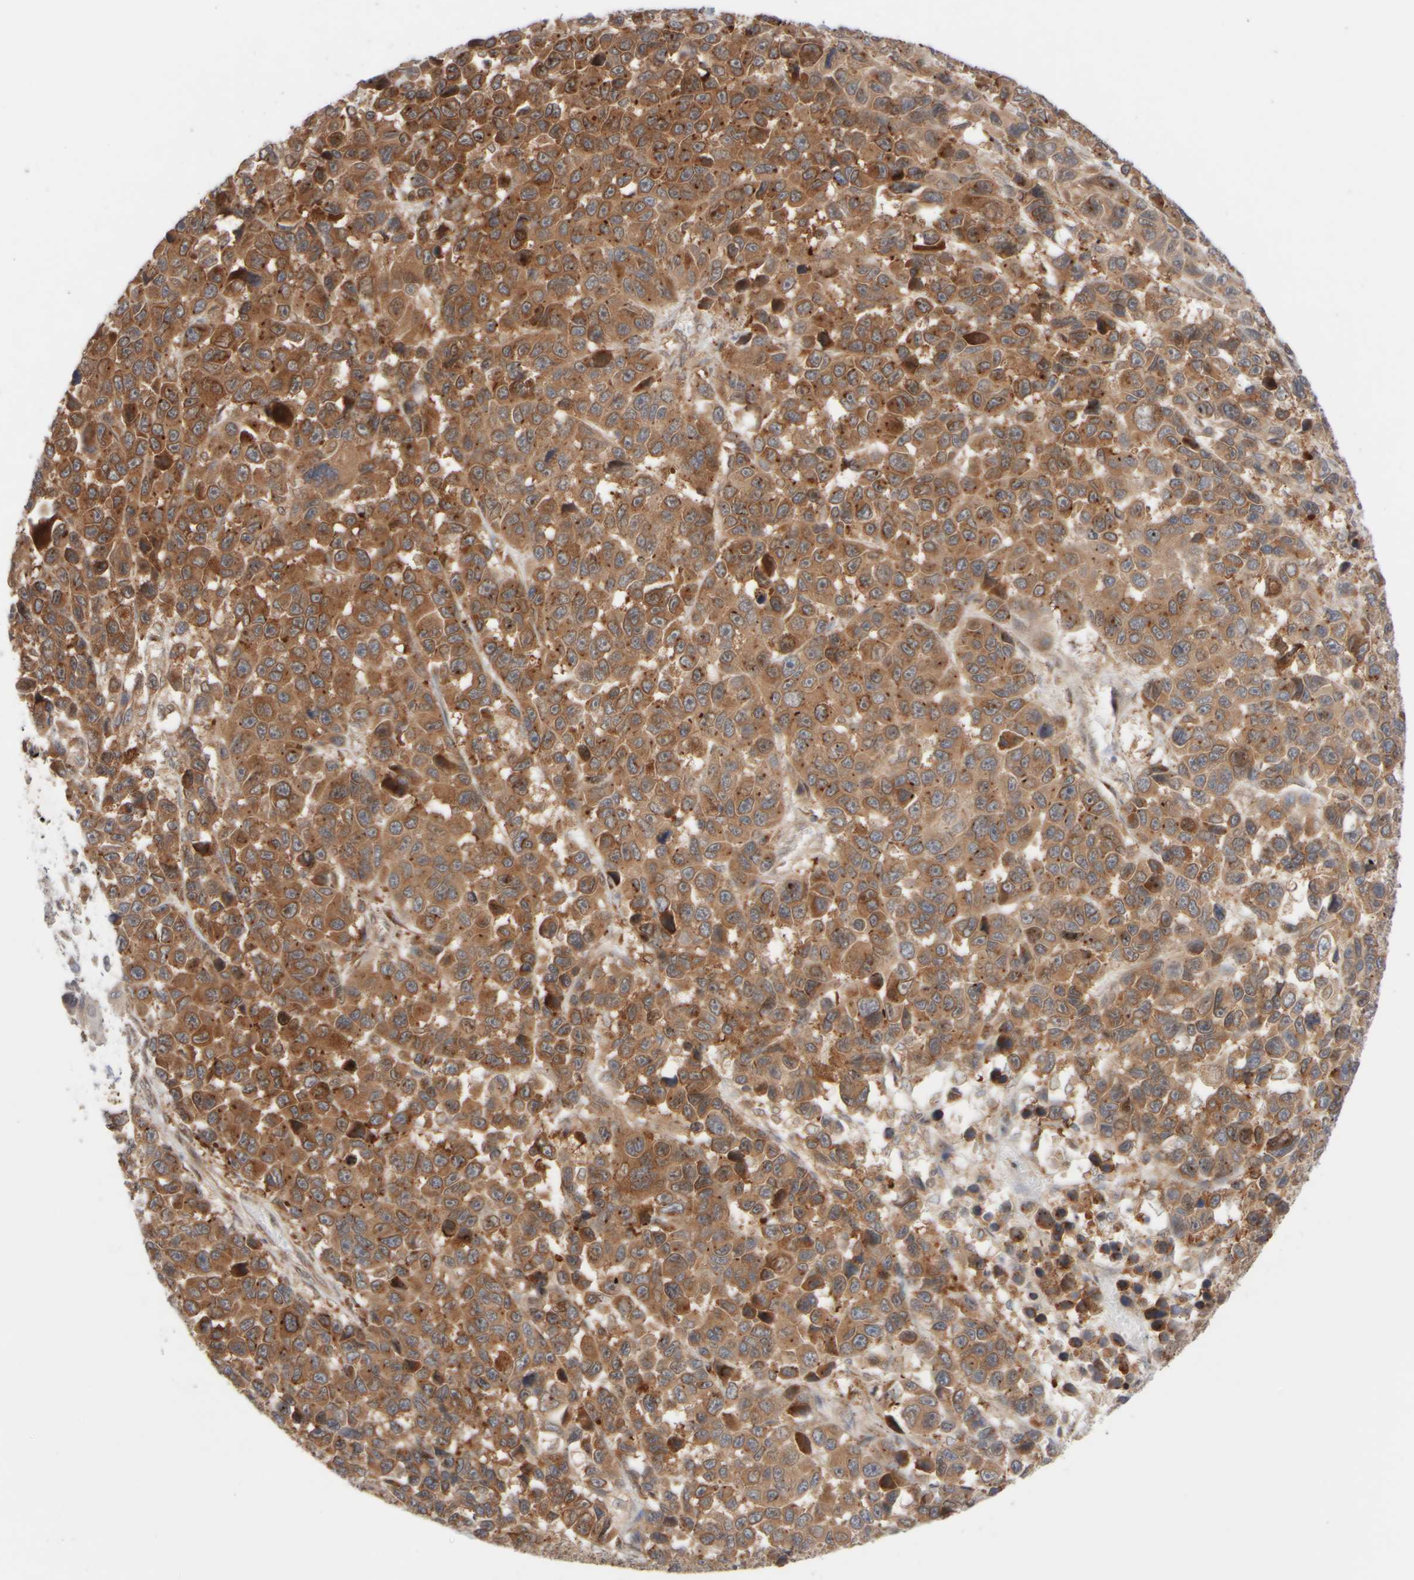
{"staining": {"intensity": "moderate", "quantity": ">75%", "location": "cytoplasmic/membranous"}, "tissue": "melanoma", "cell_type": "Tumor cells", "image_type": "cancer", "snomed": [{"axis": "morphology", "description": "Malignant melanoma, NOS"}, {"axis": "topography", "description": "Skin"}], "caption": "Tumor cells show medium levels of moderate cytoplasmic/membranous staining in approximately >75% of cells in melanoma. Nuclei are stained in blue.", "gene": "GCN1", "patient": {"sex": "male", "age": 53}}